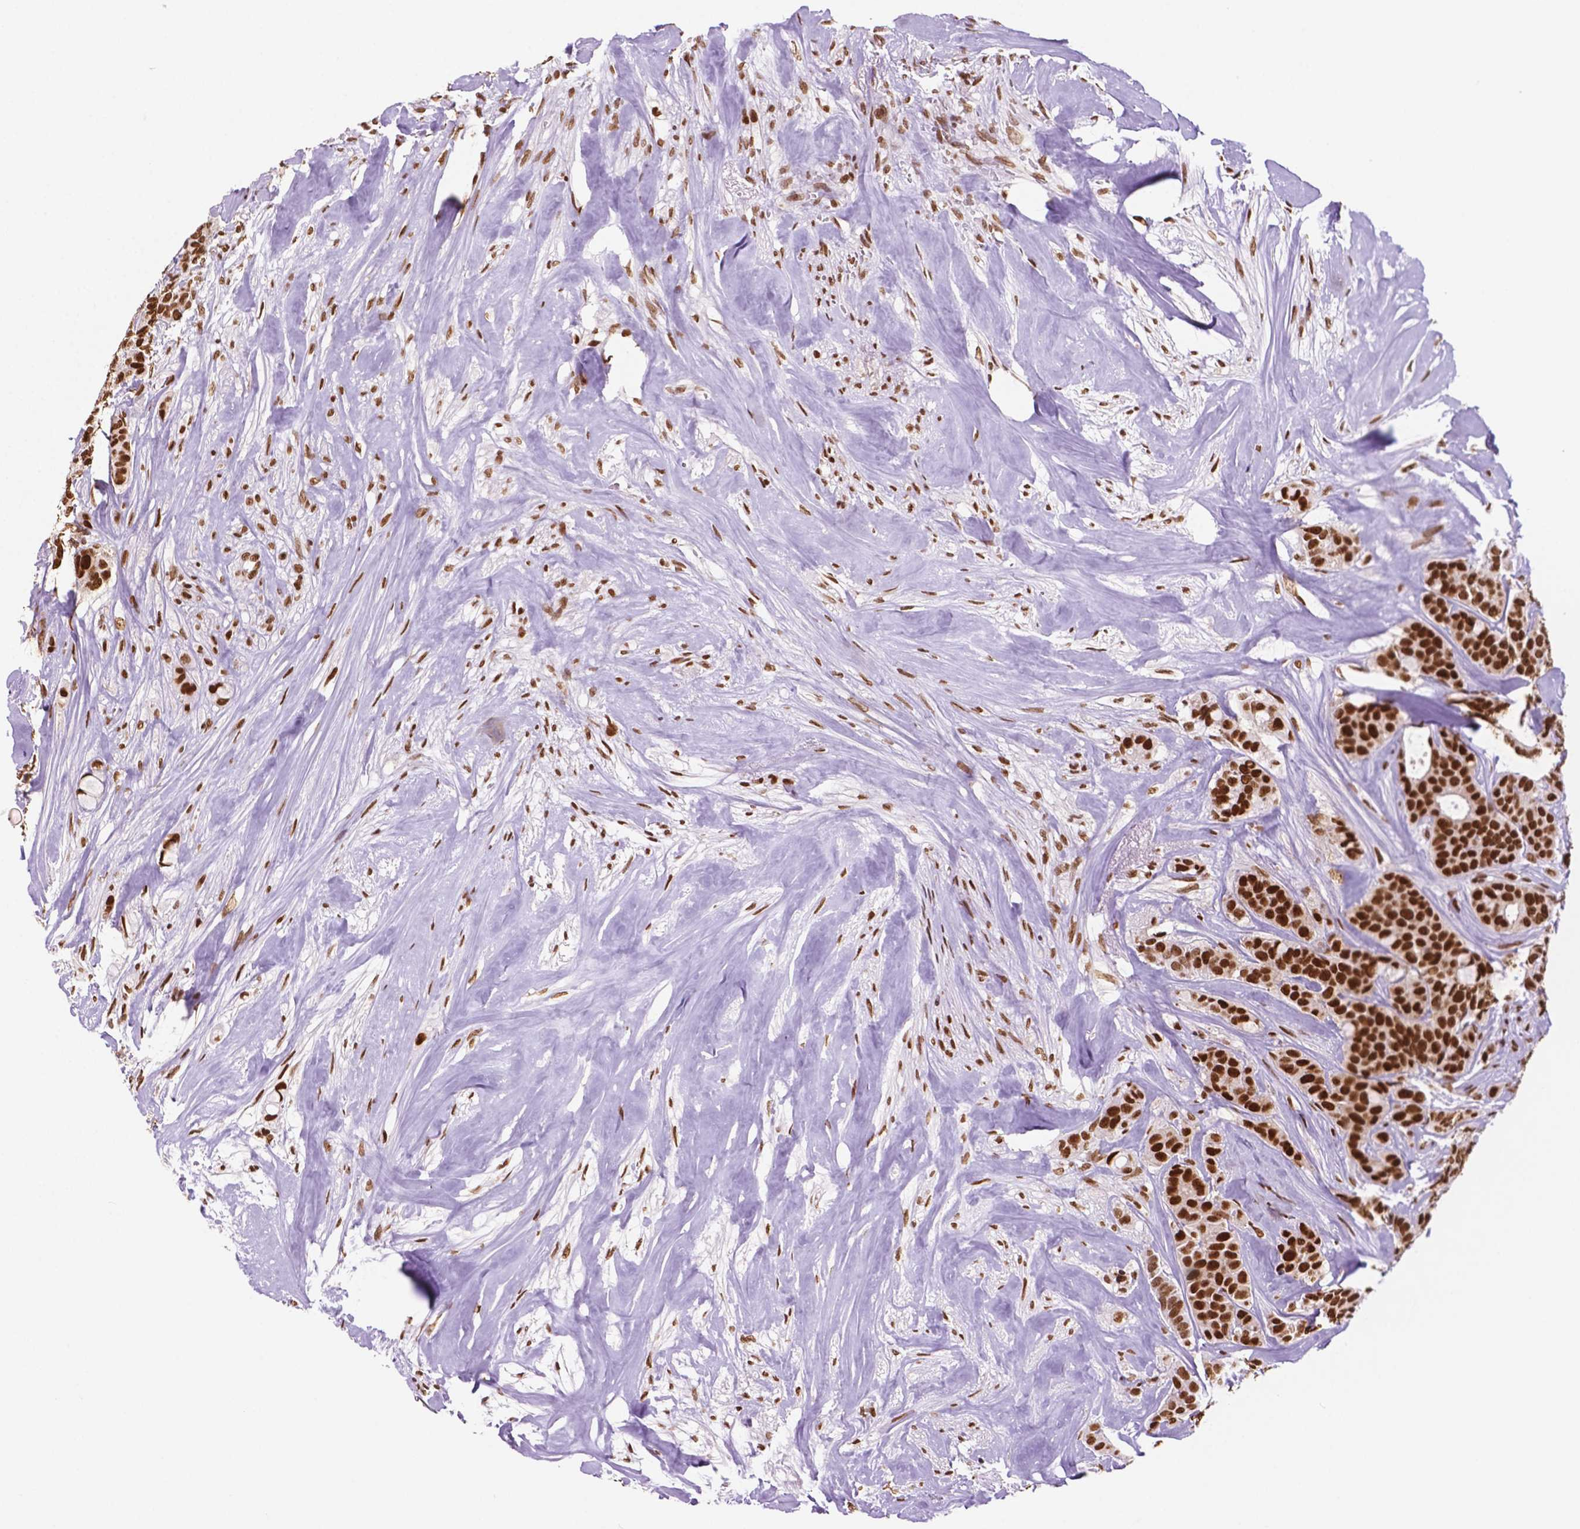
{"staining": {"intensity": "strong", "quantity": "25%-75%", "location": "nuclear"}, "tissue": "breast cancer", "cell_type": "Tumor cells", "image_type": "cancer", "snomed": [{"axis": "morphology", "description": "Duct carcinoma"}, {"axis": "topography", "description": "Breast"}], "caption": "Infiltrating ductal carcinoma (breast) was stained to show a protein in brown. There is high levels of strong nuclear expression in about 25%-75% of tumor cells.", "gene": "MLH1", "patient": {"sex": "female", "age": 84}}